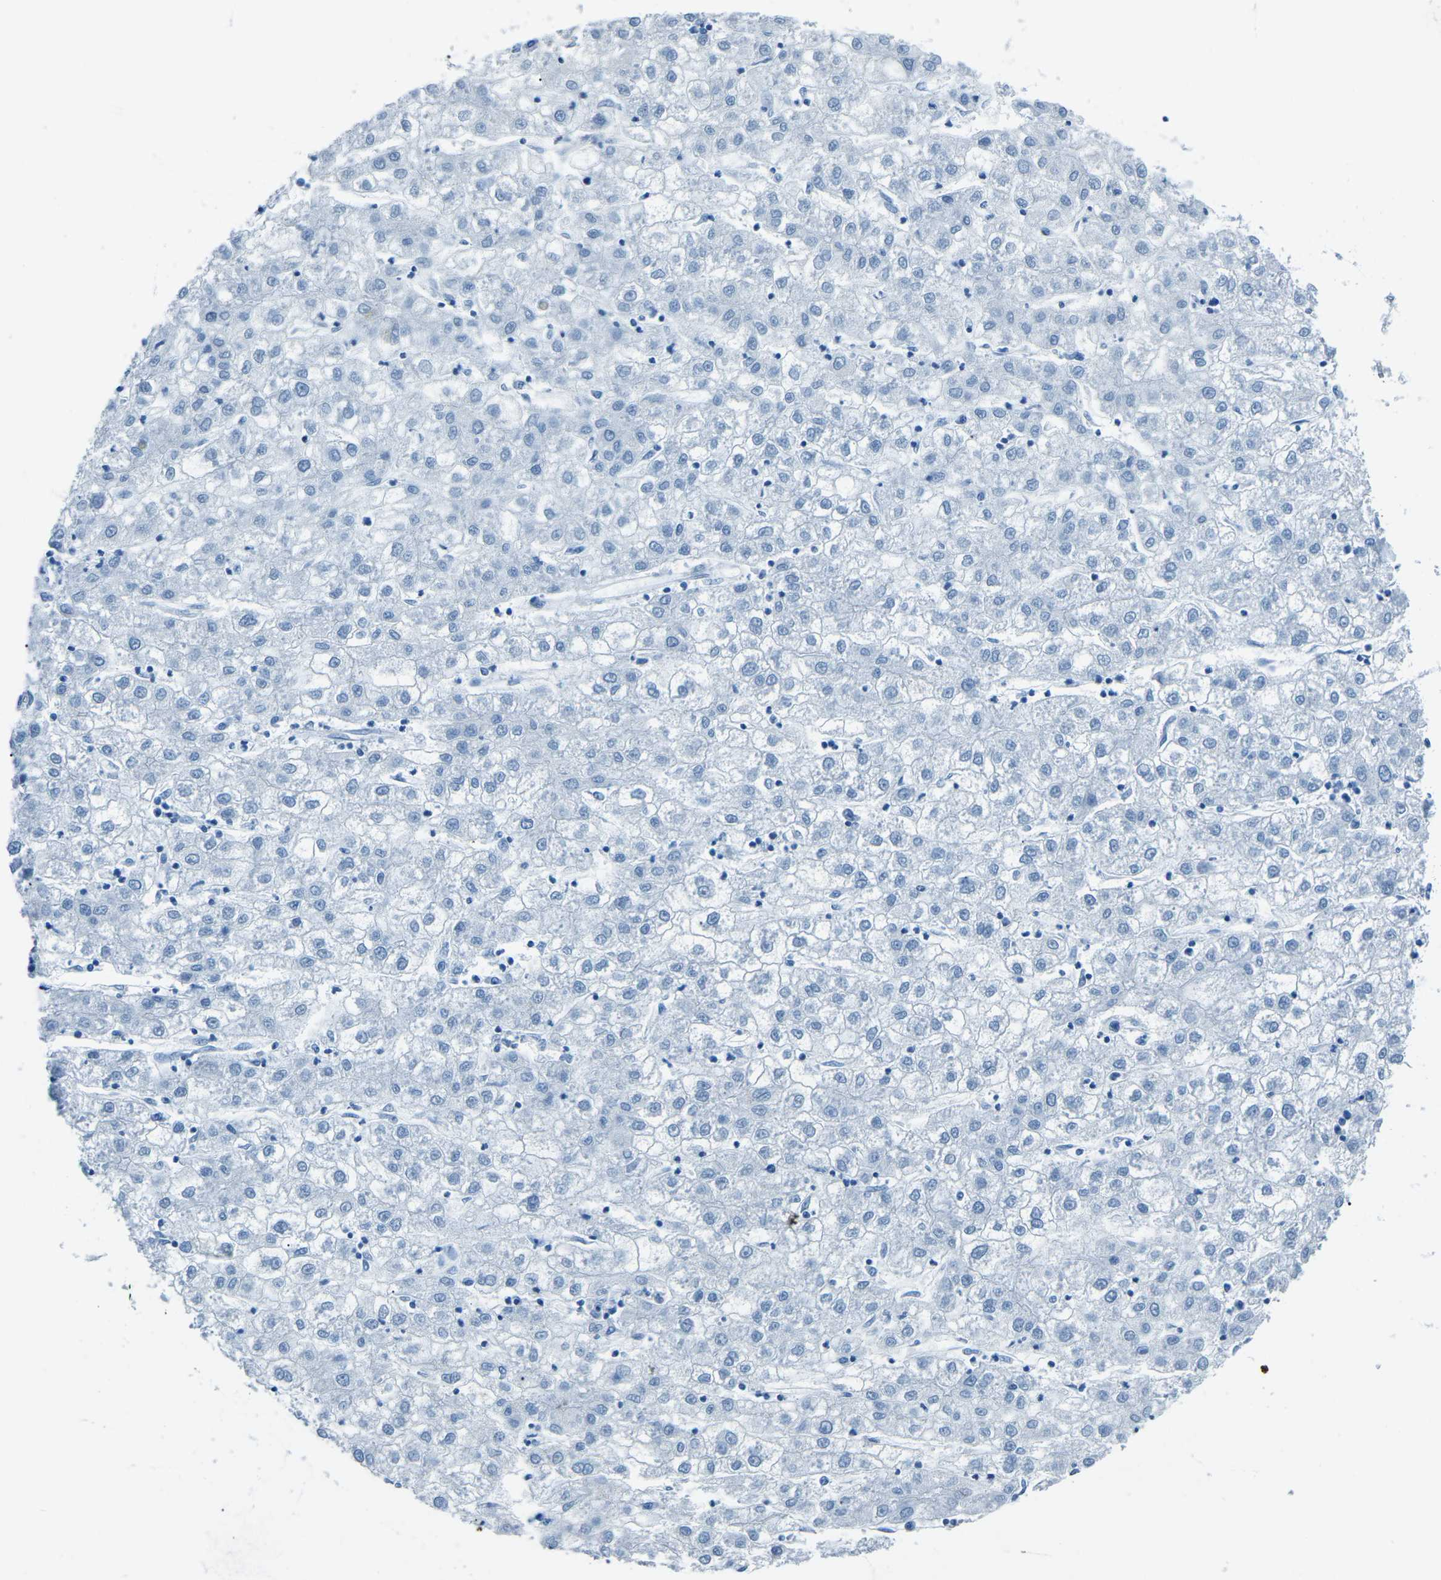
{"staining": {"intensity": "negative", "quantity": "none", "location": "none"}, "tissue": "liver cancer", "cell_type": "Tumor cells", "image_type": "cancer", "snomed": [{"axis": "morphology", "description": "Carcinoma, Hepatocellular, NOS"}, {"axis": "topography", "description": "Liver"}], "caption": "An IHC histopathology image of liver cancer (hepatocellular carcinoma) is shown. There is no staining in tumor cells of liver cancer (hepatocellular carcinoma).", "gene": "MYH8", "patient": {"sex": "male", "age": 72}}